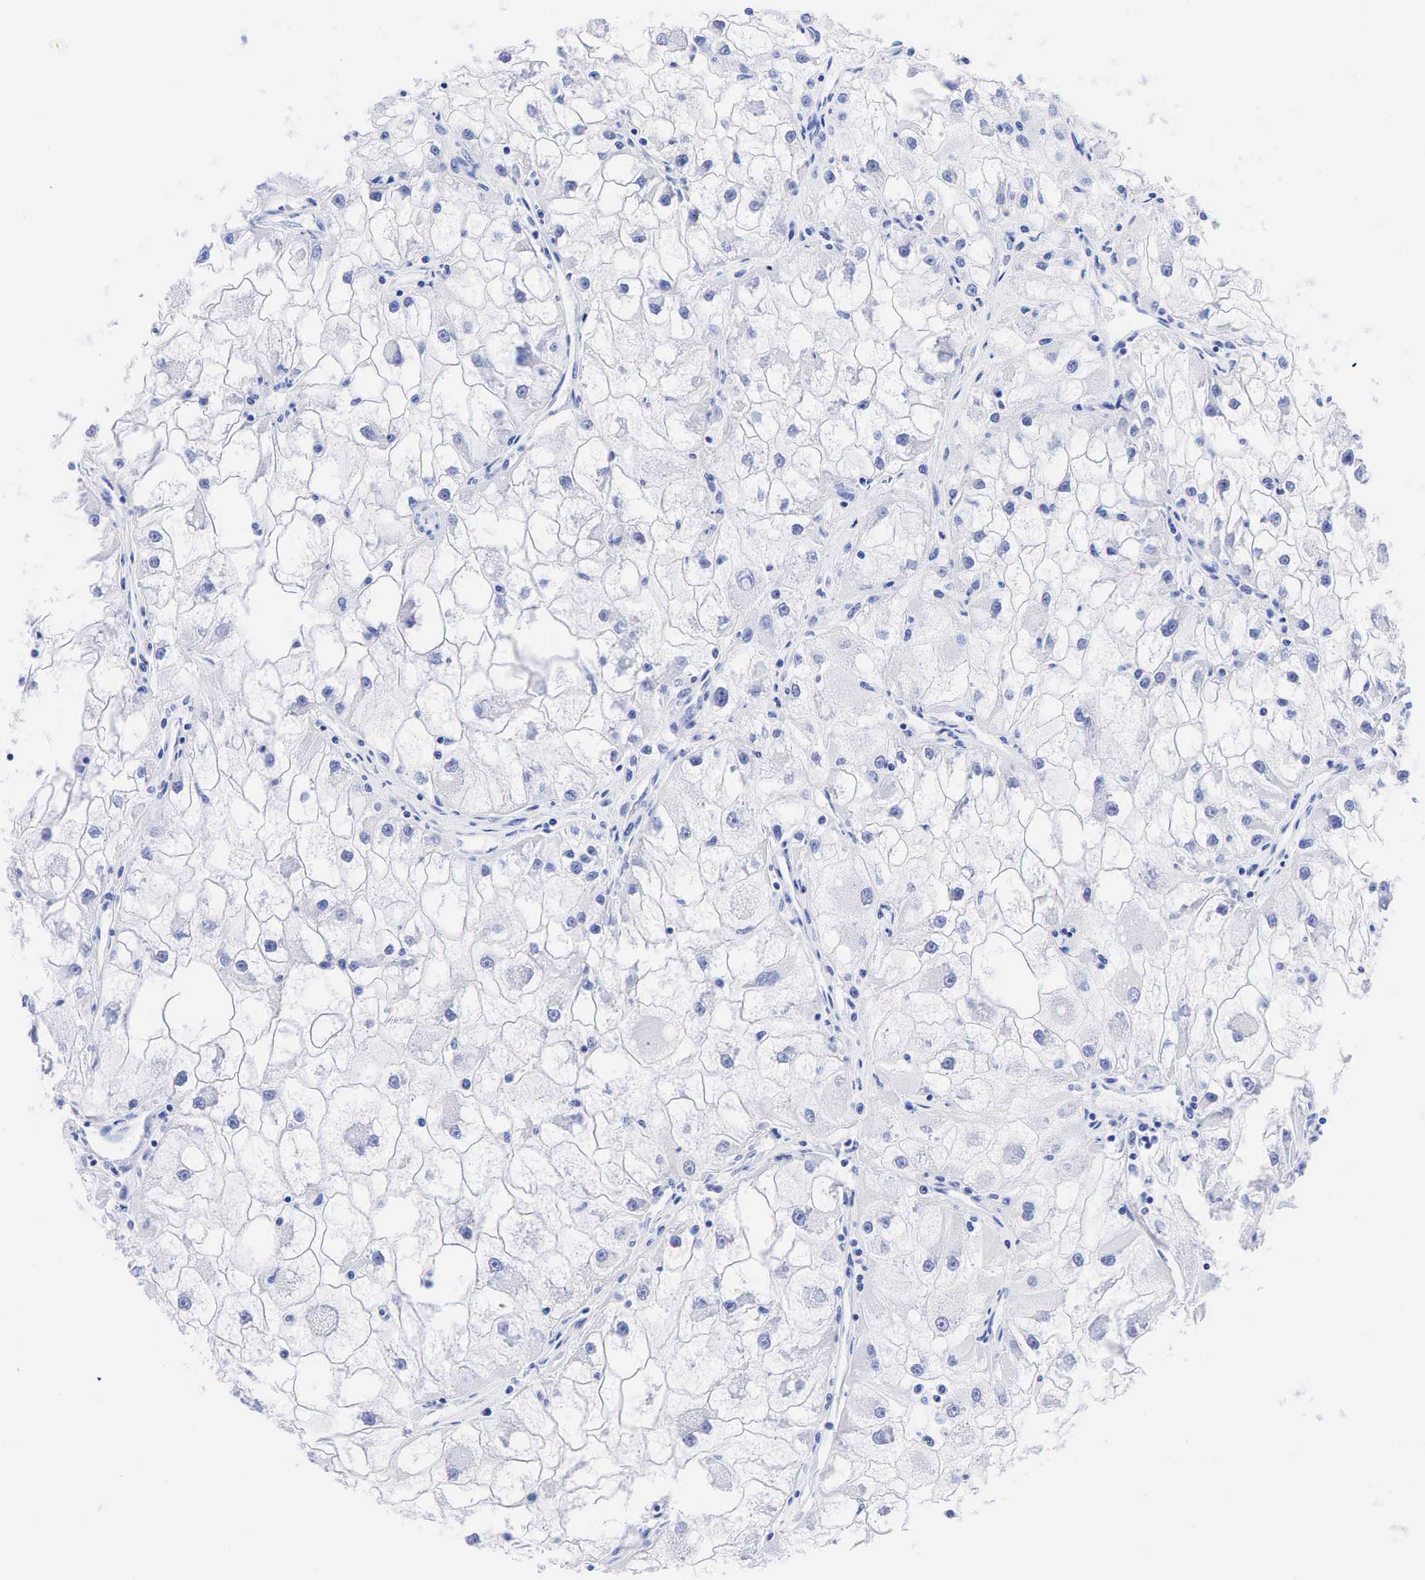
{"staining": {"intensity": "negative", "quantity": "none", "location": "none"}, "tissue": "renal cancer", "cell_type": "Tumor cells", "image_type": "cancer", "snomed": [{"axis": "morphology", "description": "Adenocarcinoma, NOS"}, {"axis": "topography", "description": "Kidney"}], "caption": "There is no significant positivity in tumor cells of renal cancer (adenocarcinoma).", "gene": "CHGA", "patient": {"sex": "female", "age": 73}}